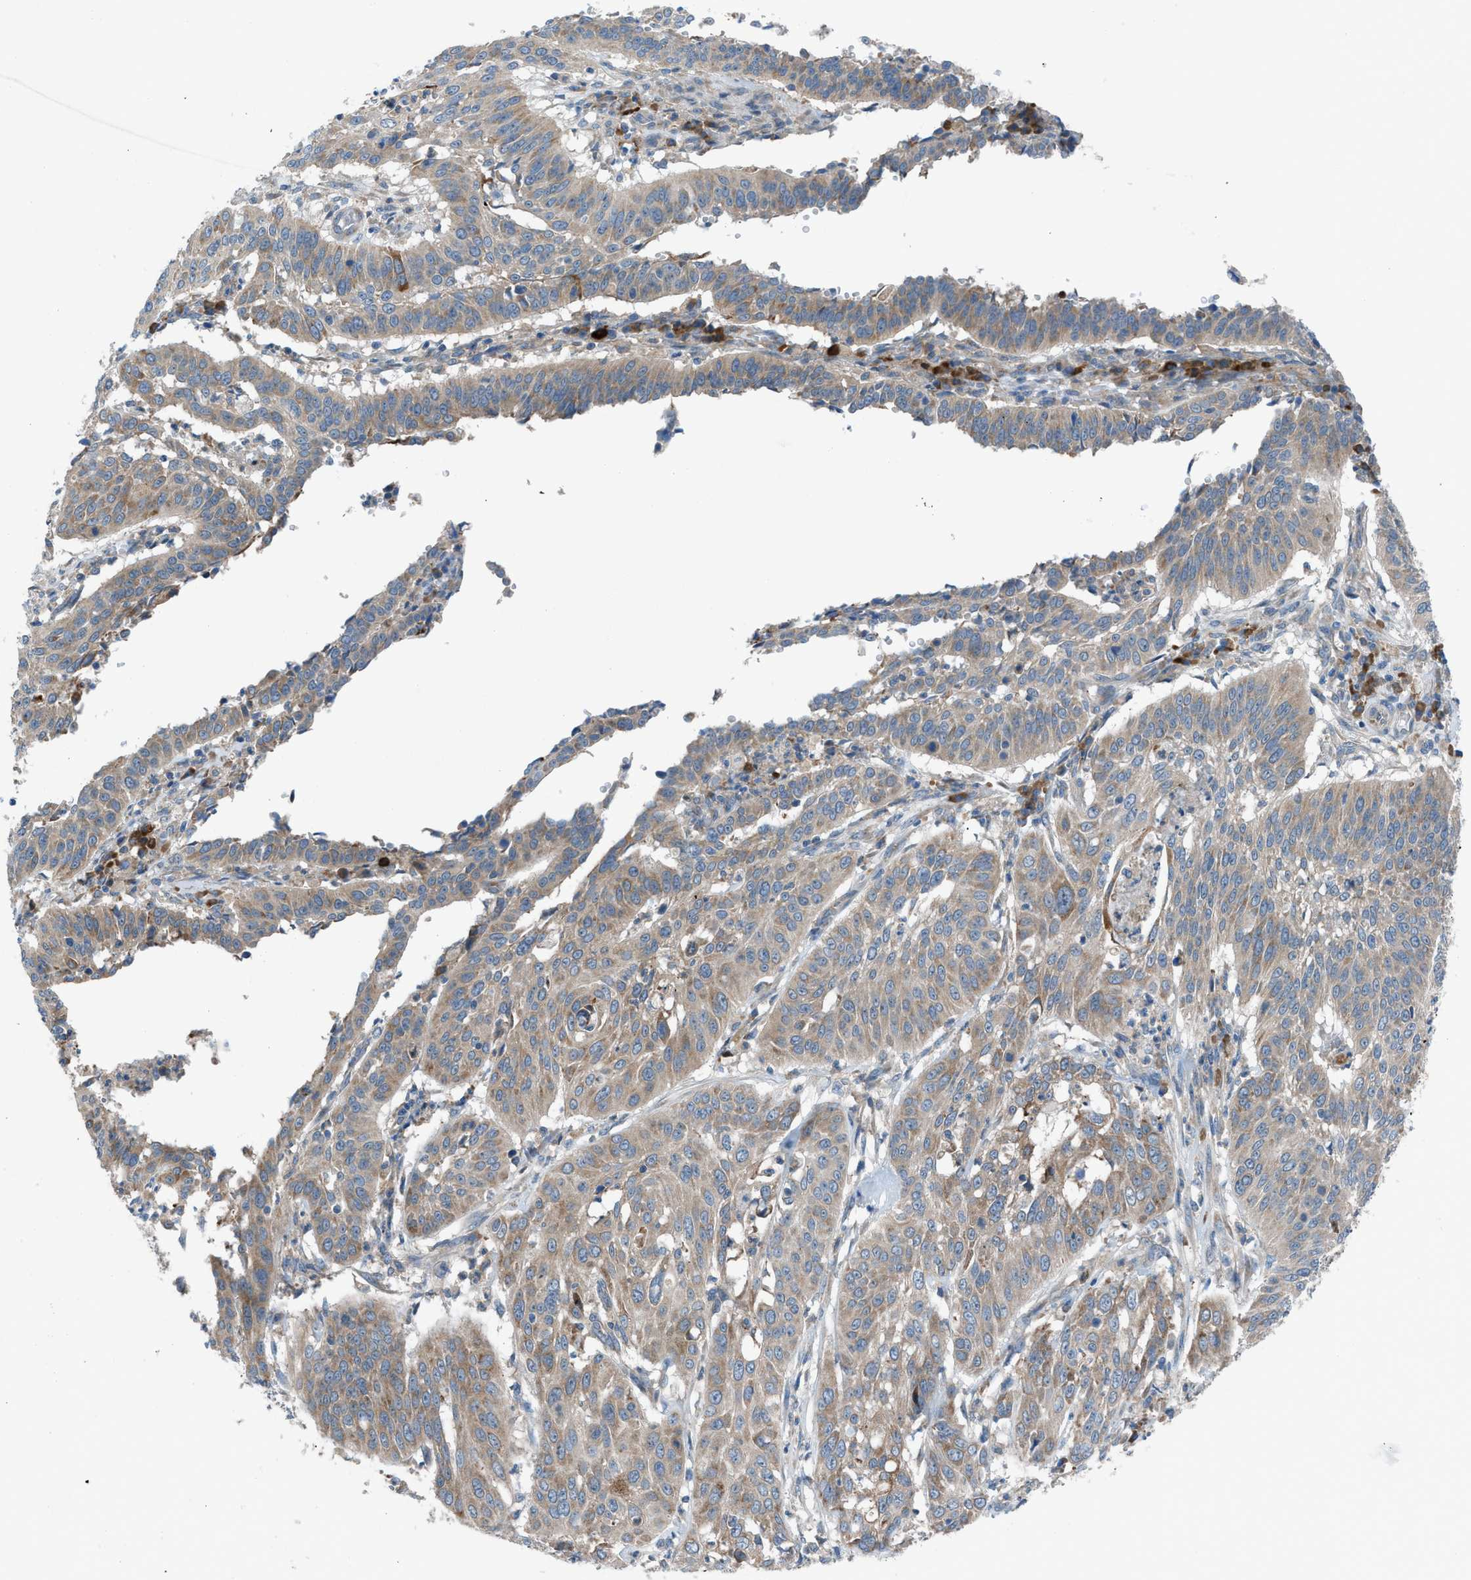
{"staining": {"intensity": "weak", "quantity": "25%-75%", "location": "cytoplasmic/membranous"}, "tissue": "cervical cancer", "cell_type": "Tumor cells", "image_type": "cancer", "snomed": [{"axis": "morphology", "description": "Normal tissue, NOS"}, {"axis": "morphology", "description": "Squamous cell carcinoma, NOS"}, {"axis": "topography", "description": "Cervix"}], "caption": "Cervical squamous cell carcinoma stained with DAB (3,3'-diaminobenzidine) immunohistochemistry shows low levels of weak cytoplasmic/membranous expression in approximately 25%-75% of tumor cells.", "gene": "HEG1", "patient": {"sex": "female", "age": 39}}